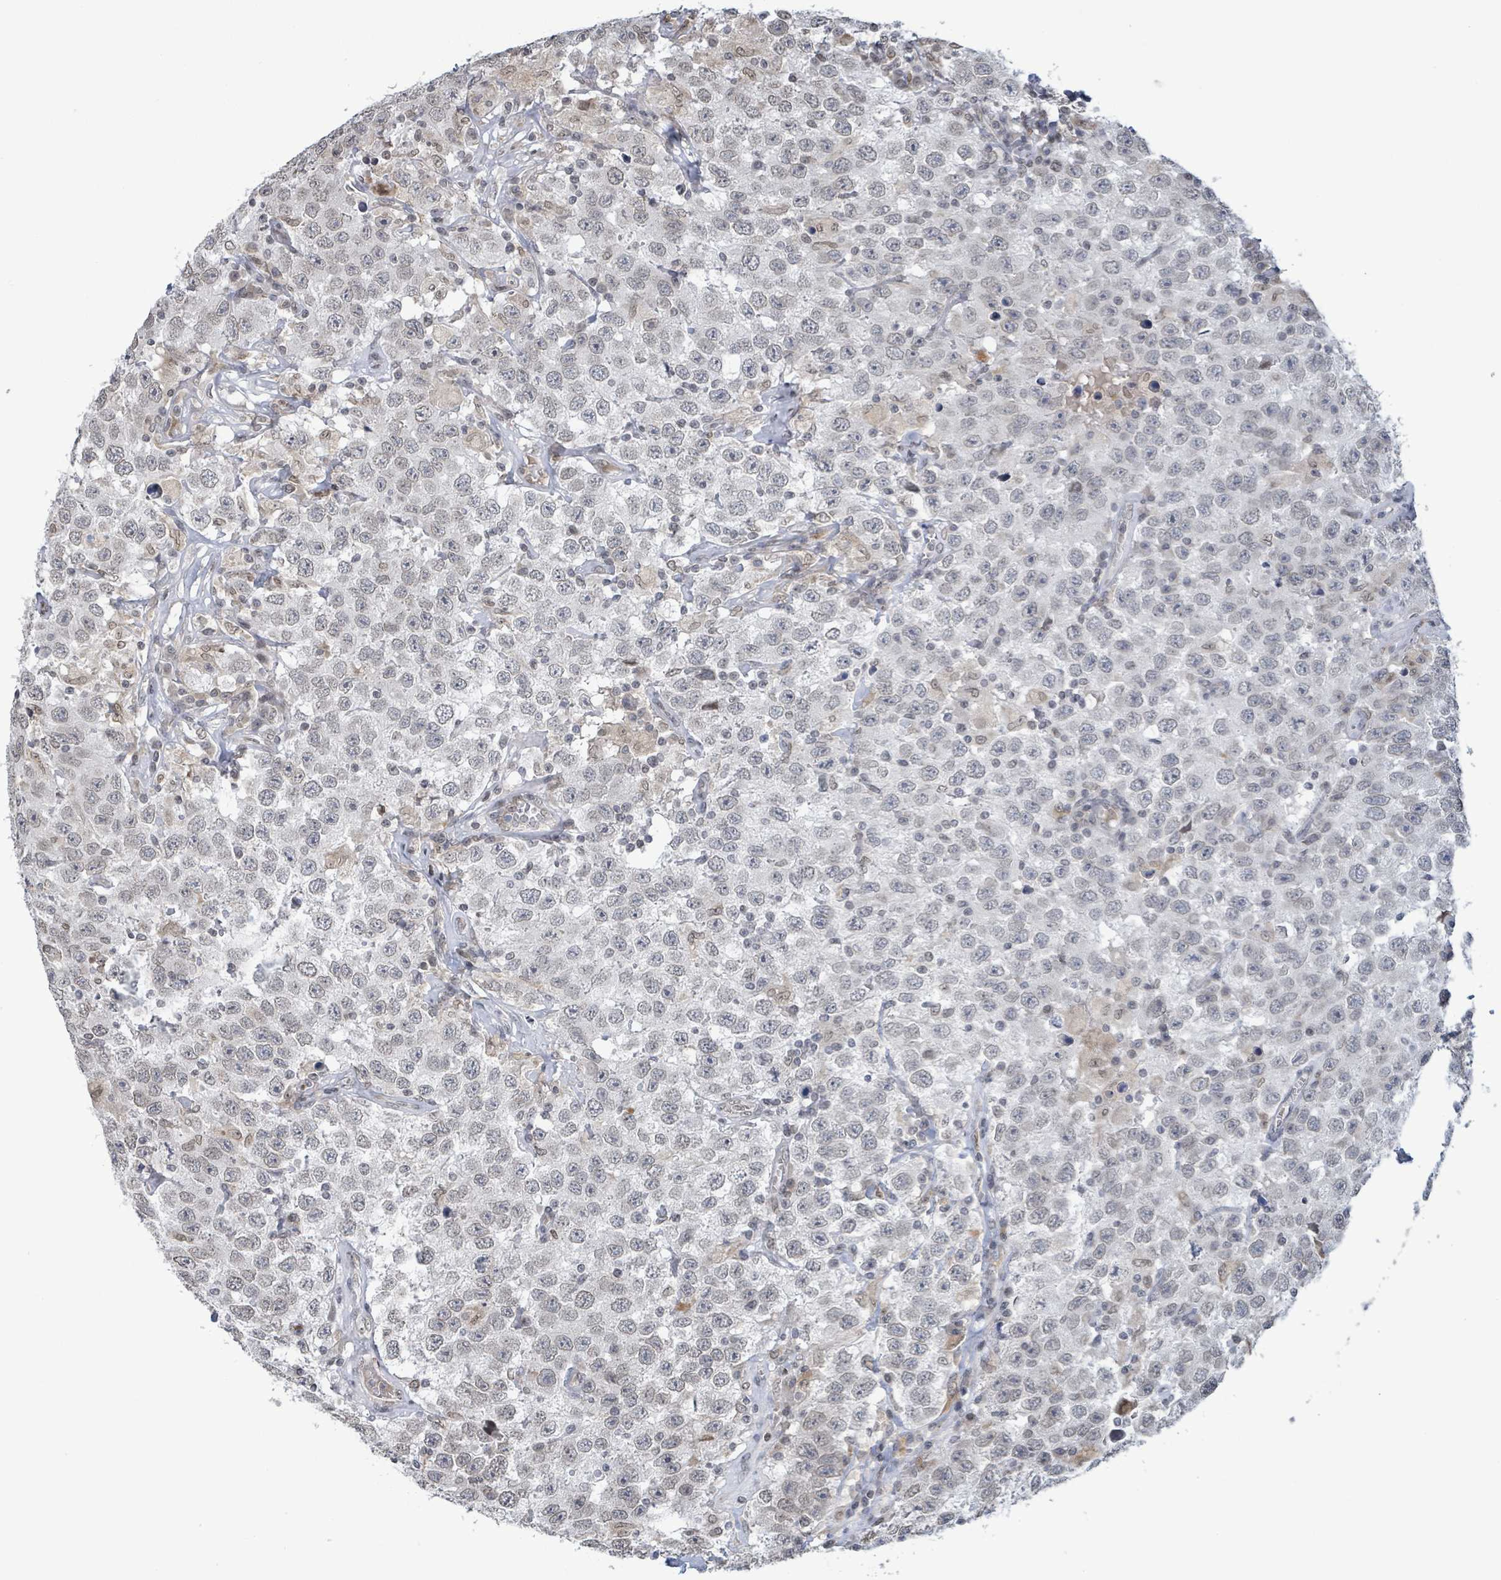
{"staining": {"intensity": "negative", "quantity": "none", "location": "none"}, "tissue": "testis cancer", "cell_type": "Tumor cells", "image_type": "cancer", "snomed": [{"axis": "morphology", "description": "Seminoma, NOS"}, {"axis": "topography", "description": "Testis"}], "caption": "Immunohistochemistry (IHC) of human testis seminoma demonstrates no staining in tumor cells.", "gene": "SBF2", "patient": {"sex": "male", "age": 41}}